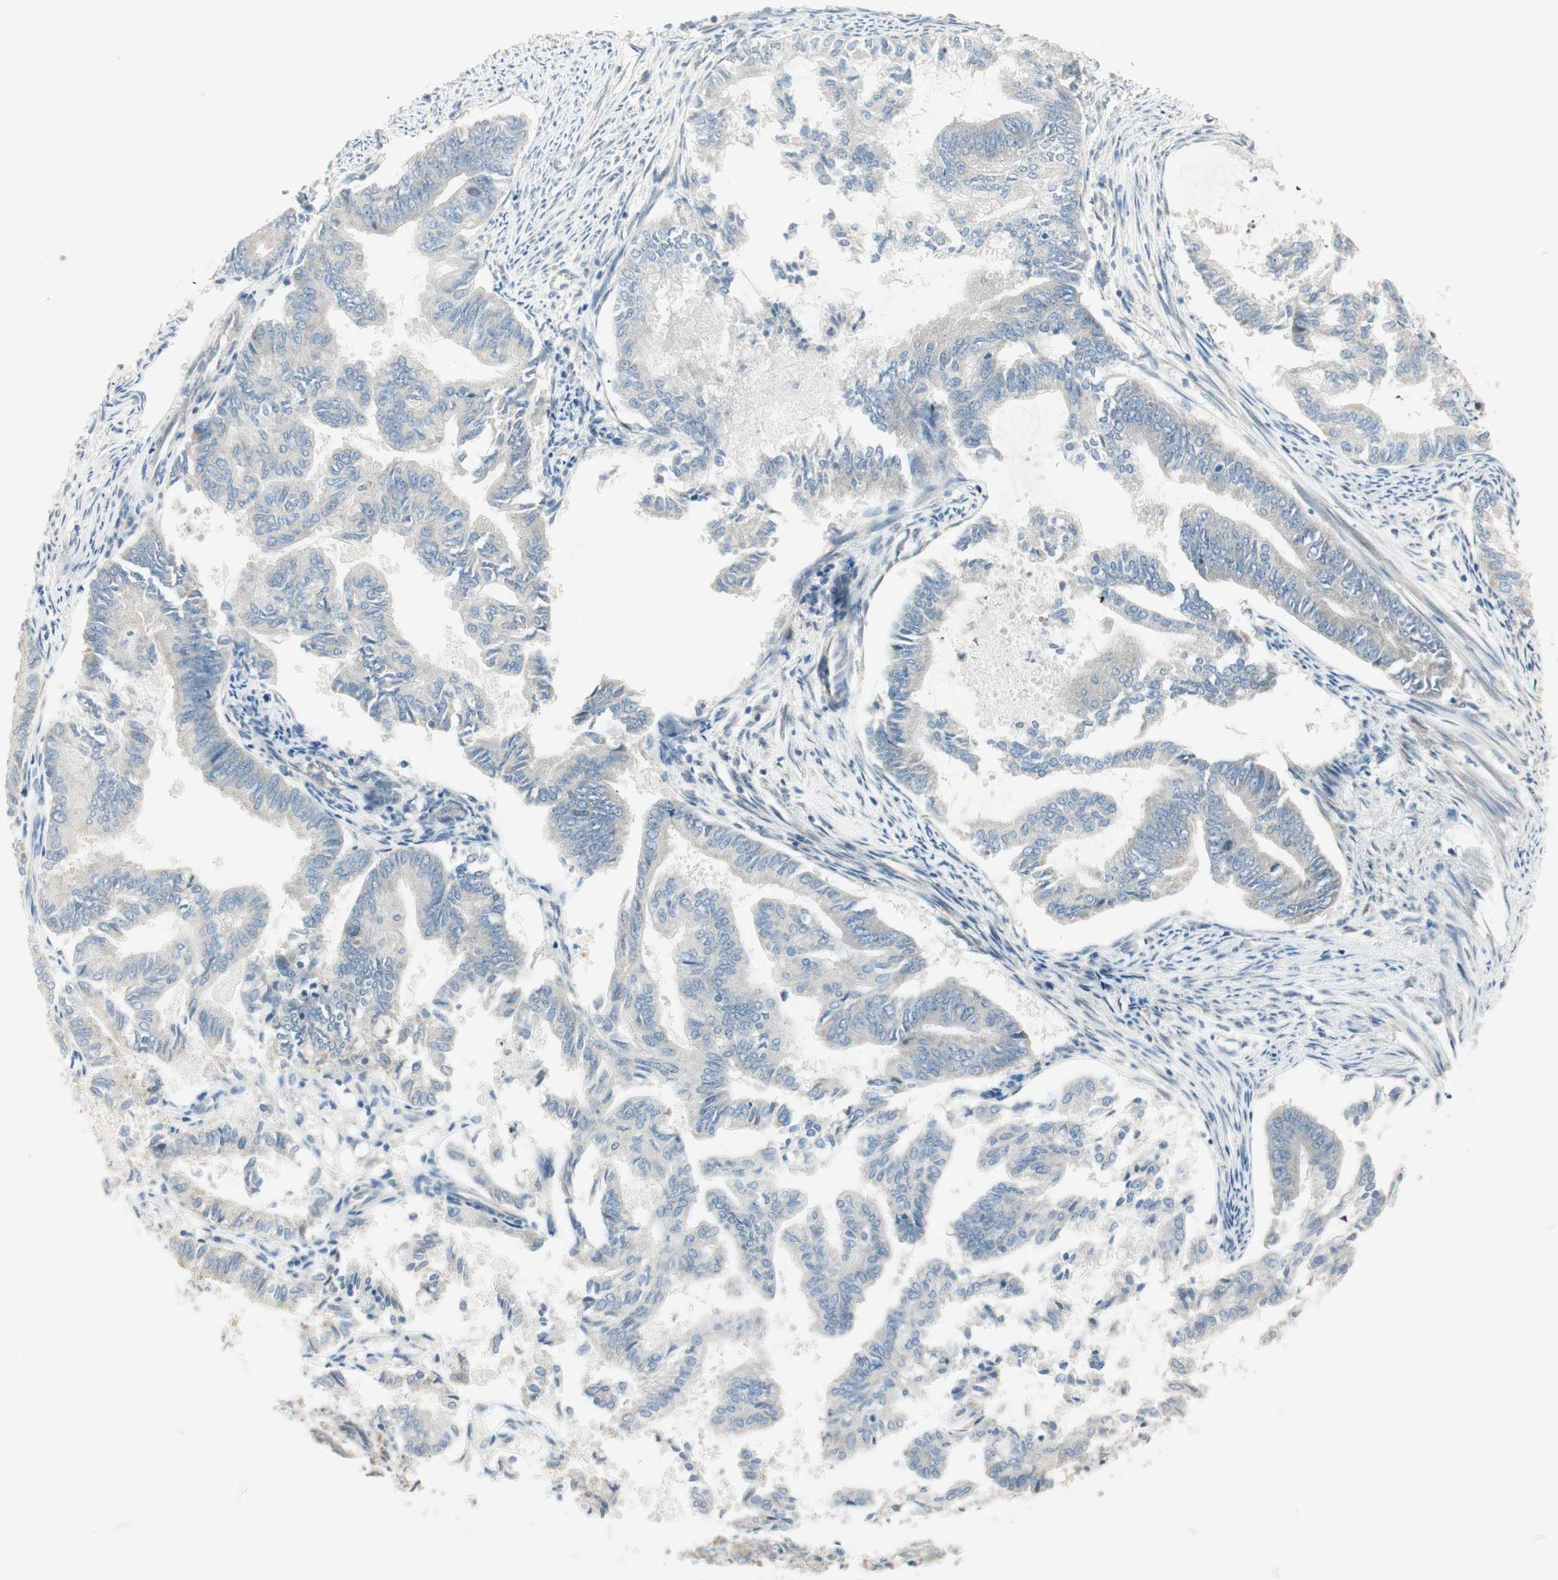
{"staining": {"intensity": "negative", "quantity": "none", "location": "none"}, "tissue": "endometrial cancer", "cell_type": "Tumor cells", "image_type": "cancer", "snomed": [{"axis": "morphology", "description": "Adenocarcinoma, NOS"}, {"axis": "topography", "description": "Endometrium"}], "caption": "Histopathology image shows no significant protein staining in tumor cells of adenocarcinoma (endometrial). Brightfield microscopy of IHC stained with DAB (3,3'-diaminobenzidine) (brown) and hematoxylin (blue), captured at high magnification.", "gene": "STON1-GTF2A1L", "patient": {"sex": "female", "age": 86}}